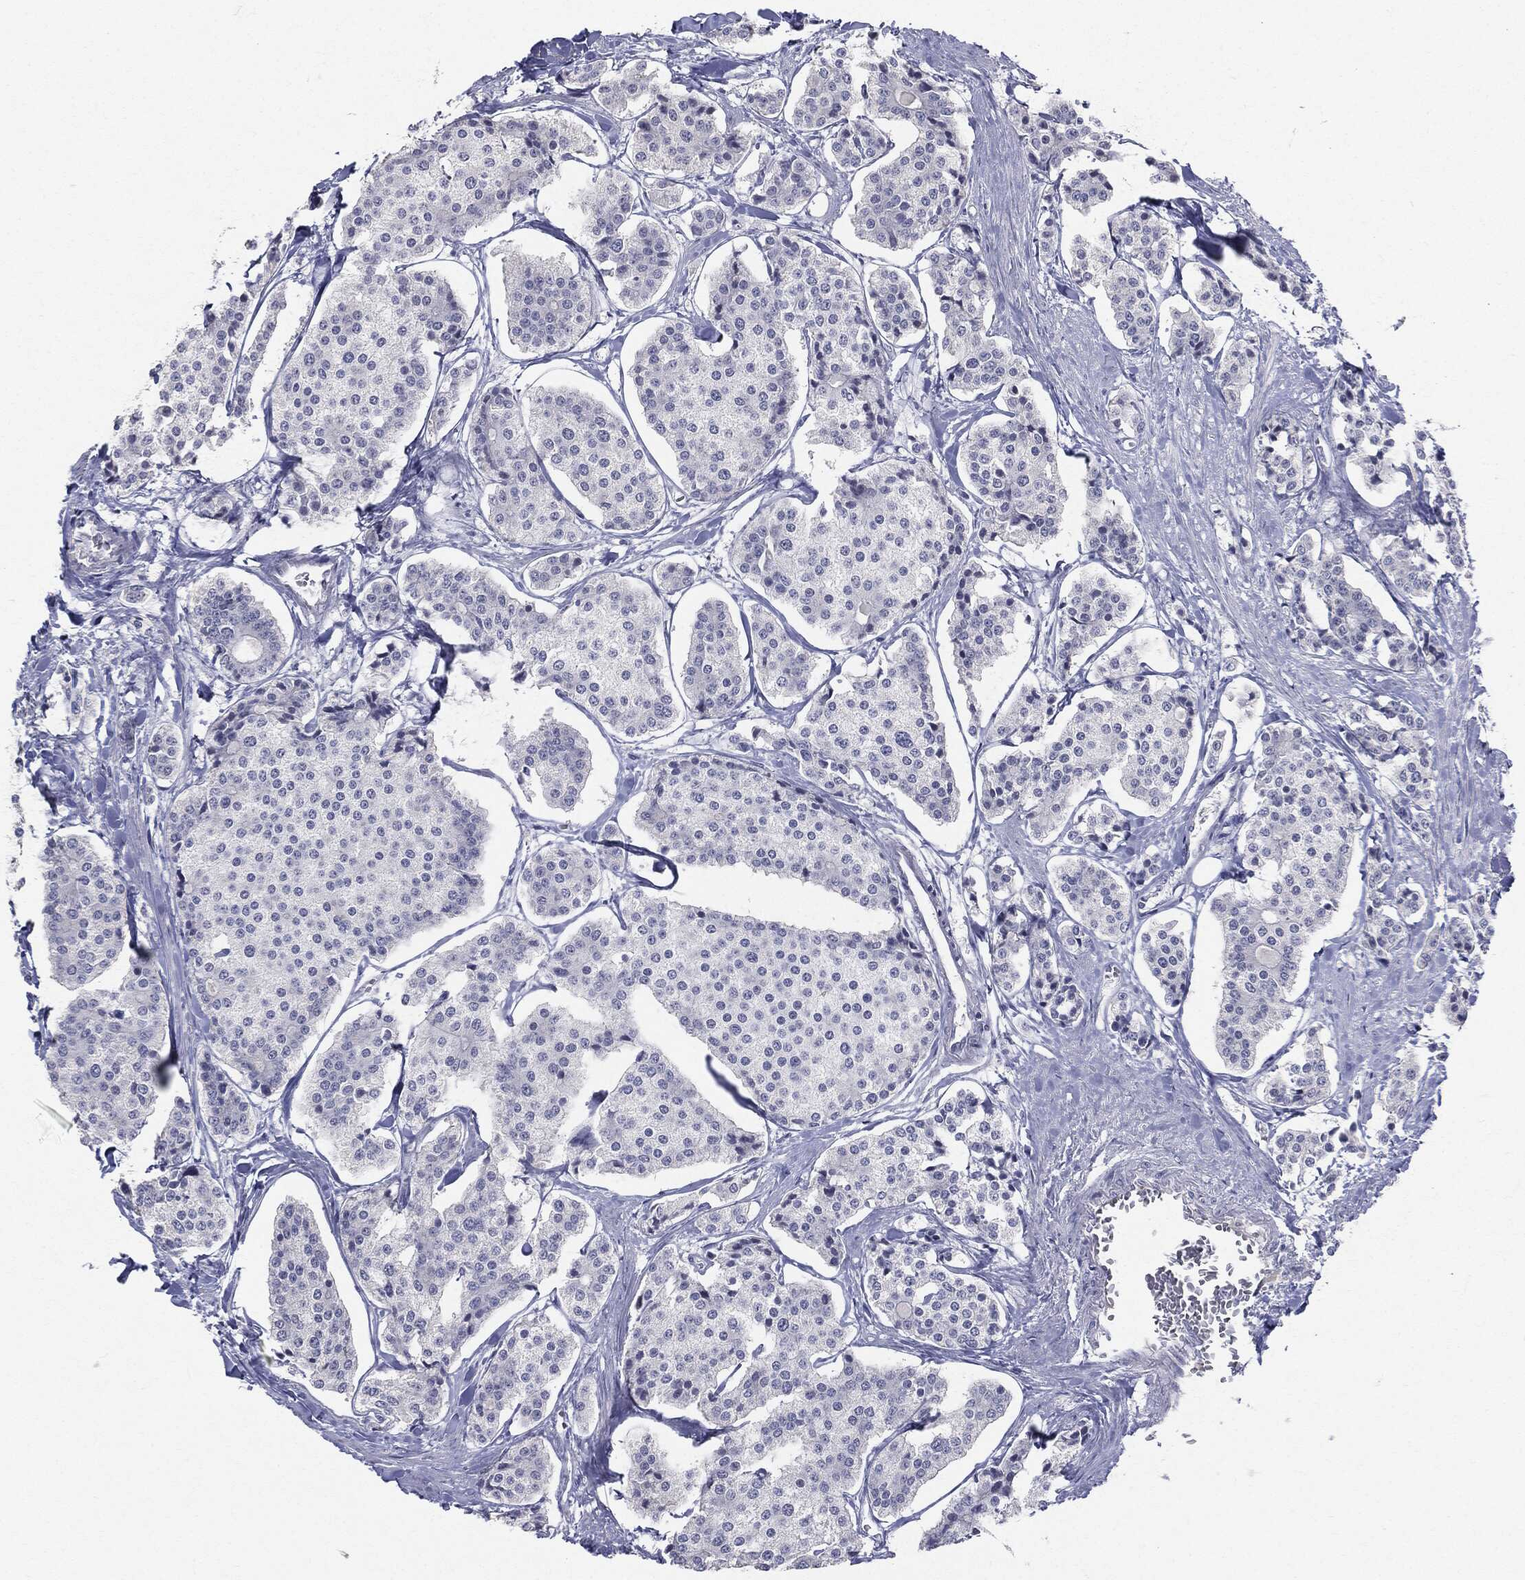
{"staining": {"intensity": "negative", "quantity": "none", "location": "none"}, "tissue": "carcinoid", "cell_type": "Tumor cells", "image_type": "cancer", "snomed": [{"axis": "morphology", "description": "Carcinoid, malignant, NOS"}, {"axis": "topography", "description": "Small intestine"}], "caption": "Immunohistochemical staining of carcinoid (malignant) reveals no significant positivity in tumor cells. (Brightfield microscopy of DAB immunohistochemistry at high magnification).", "gene": "CGB1", "patient": {"sex": "female", "age": 65}}